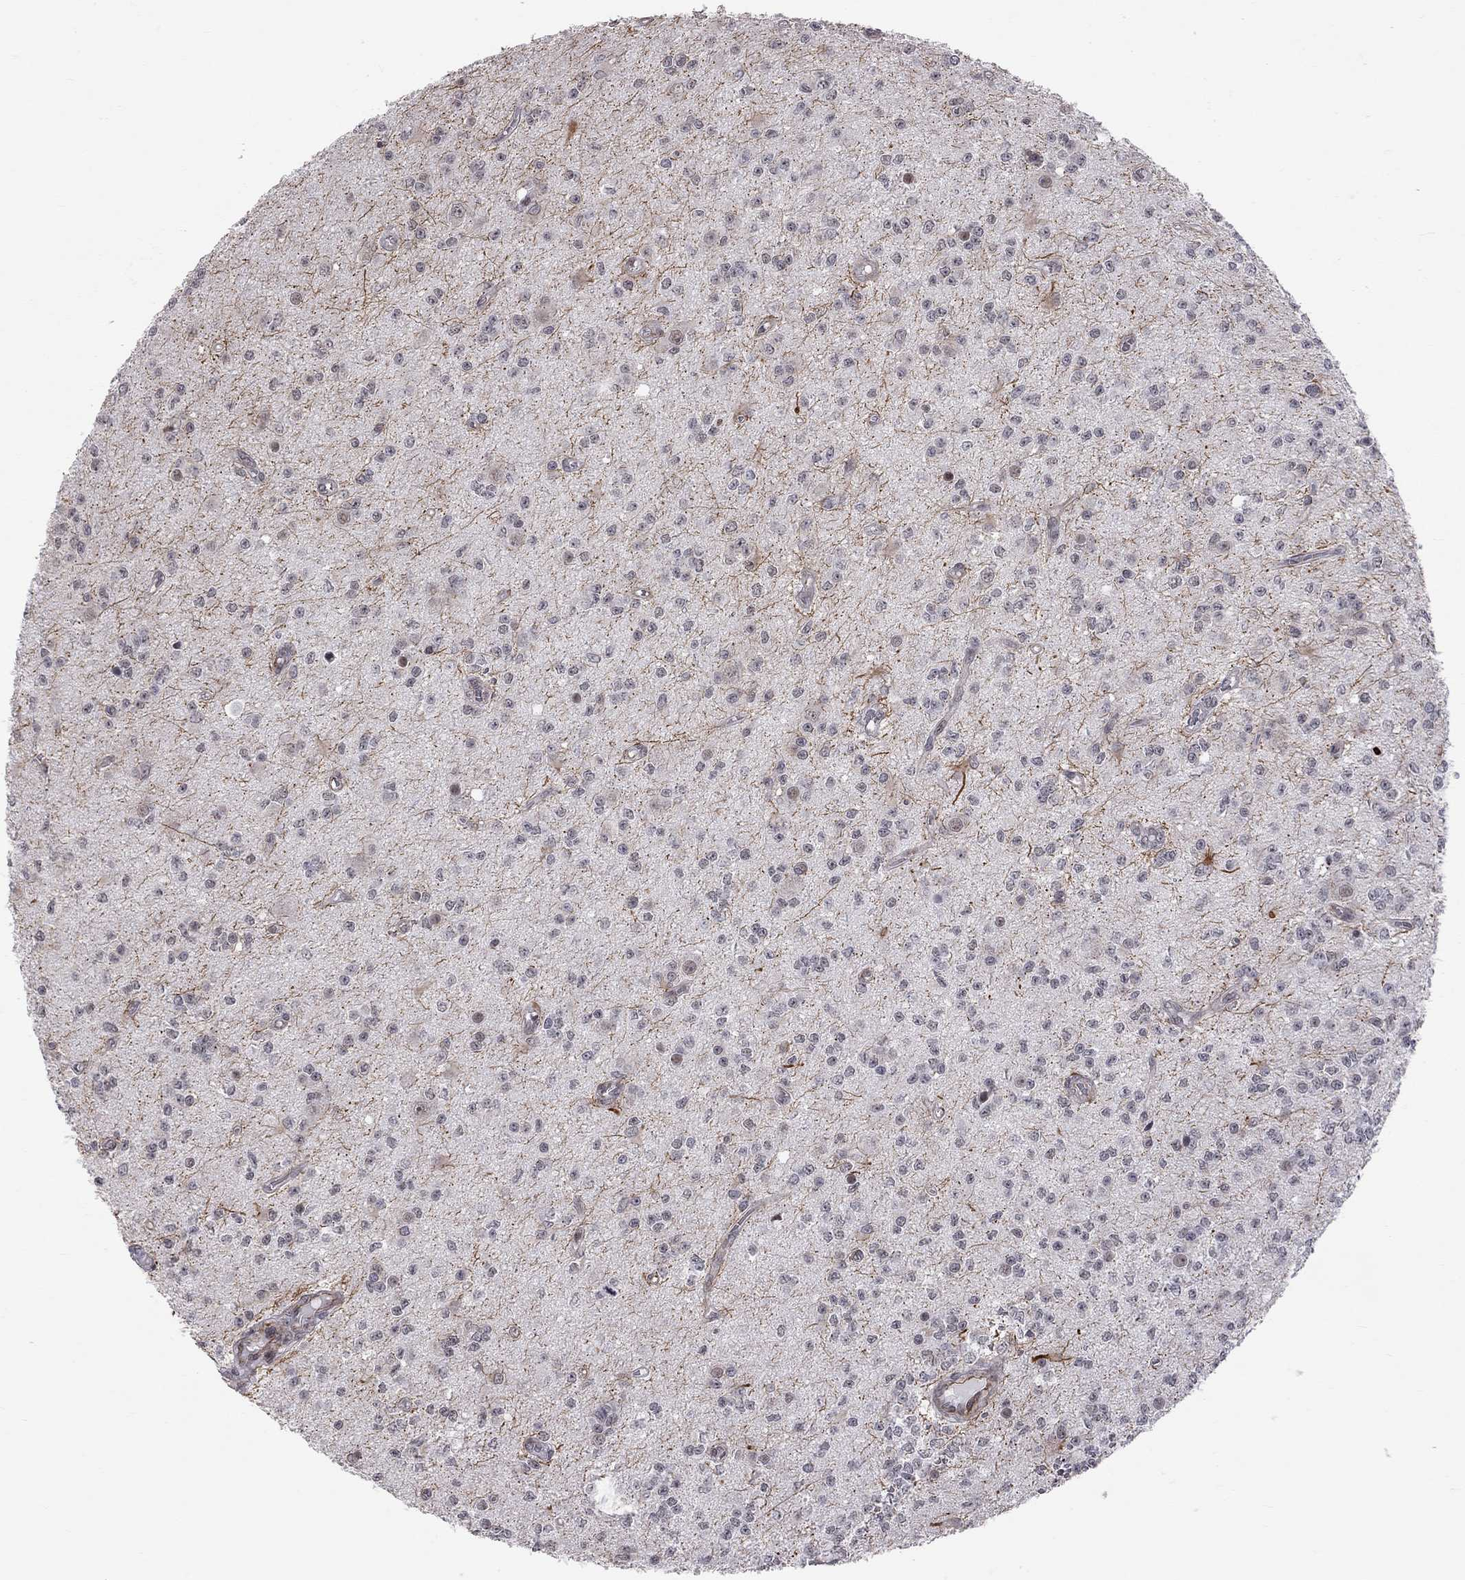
{"staining": {"intensity": "negative", "quantity": "none", "location": "none"}, "tissue": "glioma", "cell_type": "Tumor cells", "image_type": "cancer", "snomed": [{"axis": "morphology", "description": "Glioma, malignant, Low grade"}, {"axis": "topography", "description": "Brain"}], "caption": "Micrograph shows no significant protein expression in tumor cells of glioma. (DAB immunohistochemistry, high magnification).", "gene": "MTNR1B", "patient": {"sex": "female", "age": 45}}